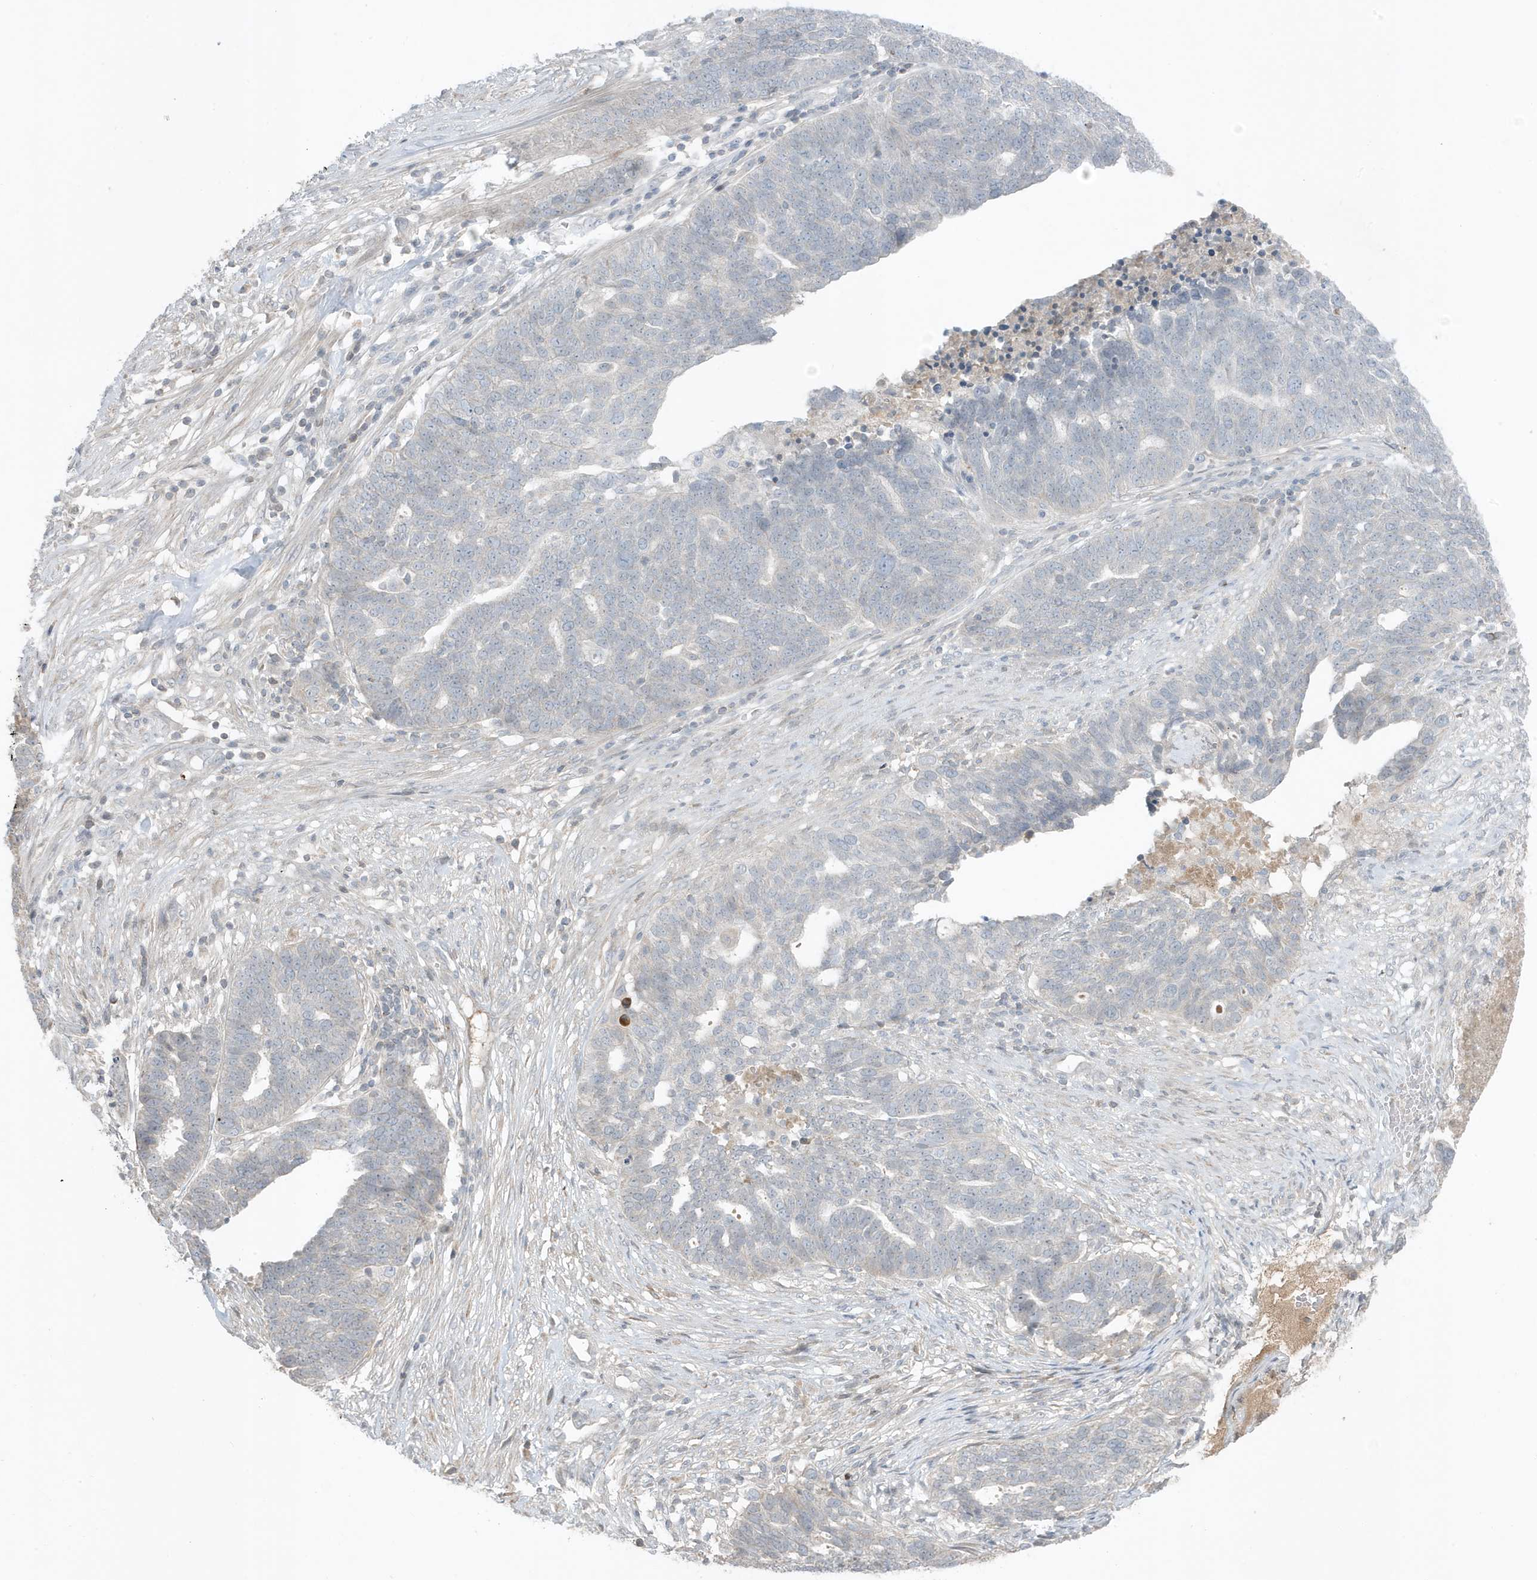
{"staining": {"intensity": "negative", "quantity": "none", "location": "none"}, "tissue": "ovarian cancer", "cell_type": "Tumor cells", "image_type": "cancer", "snomed": [{"axis": "morphology", "description": "Cystadenocarcinoma, serous, NOS"}, {"axis": "topography", "description": "Ovary"}], "caption": "A histopathology image of serous cystadenocarcinoma (ovarian) stained for a protein exhibits no brown staining in tumor cells. Nuclei are stained in blue.", "gene": "FNDC1", "patient": {"sex": "female", "age": 59}}